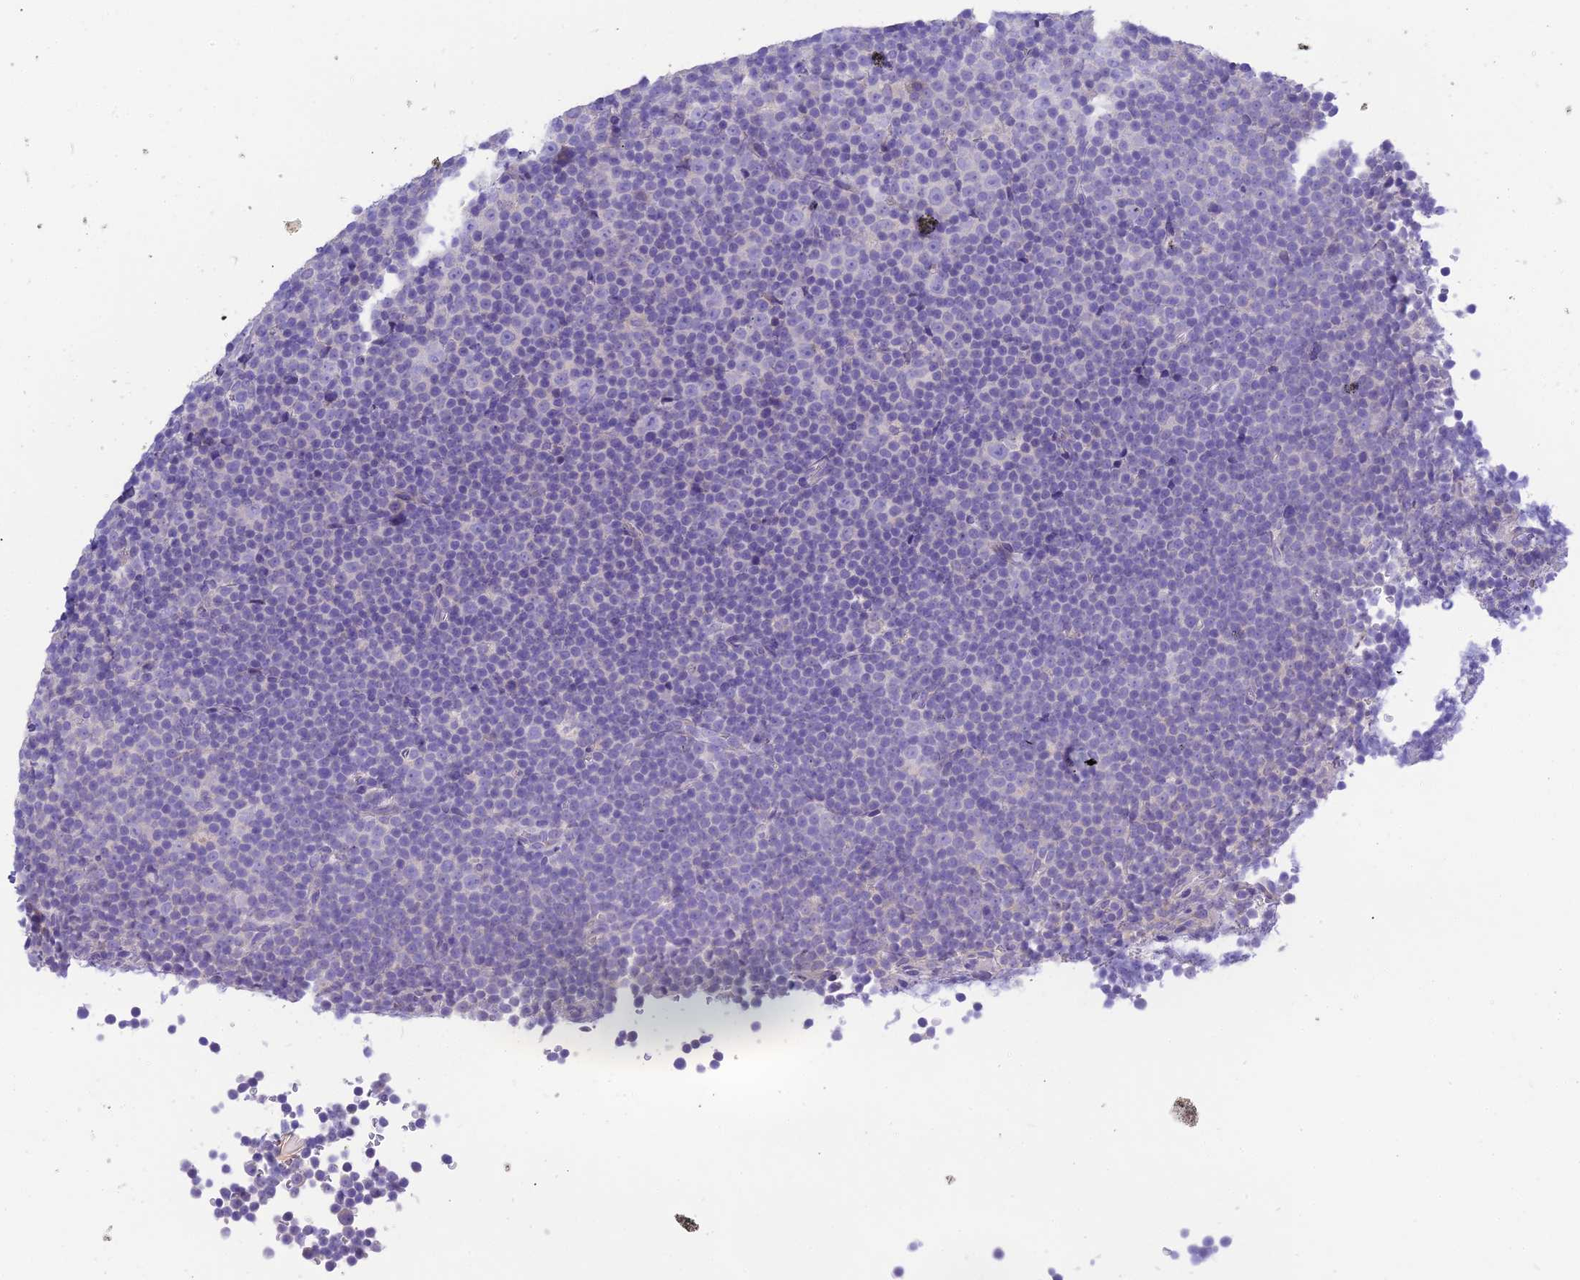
{"staining": {"intensity": "negative", "quantity": "none", "location": "none"}, "tissue": "lymphoma", "cell_type": "Tumor cells", "image_type": "cancer", "snomed": [{"axis": "morphology", "description": "Malignant lymphoma, non-Hodgkin's type, Low grade"}, {"axis": "topography", "description": "Lymph node"}], "caption": "The photomicrograph displays no staining of tumor cells in low-grade malignant lymphoma, non-Hodgkin's type. (Immunohistochemistry, brightfield microscopy, high magnification).", "gene": "KIAA0408", "patient": {"sex": "female", "age": 67}}